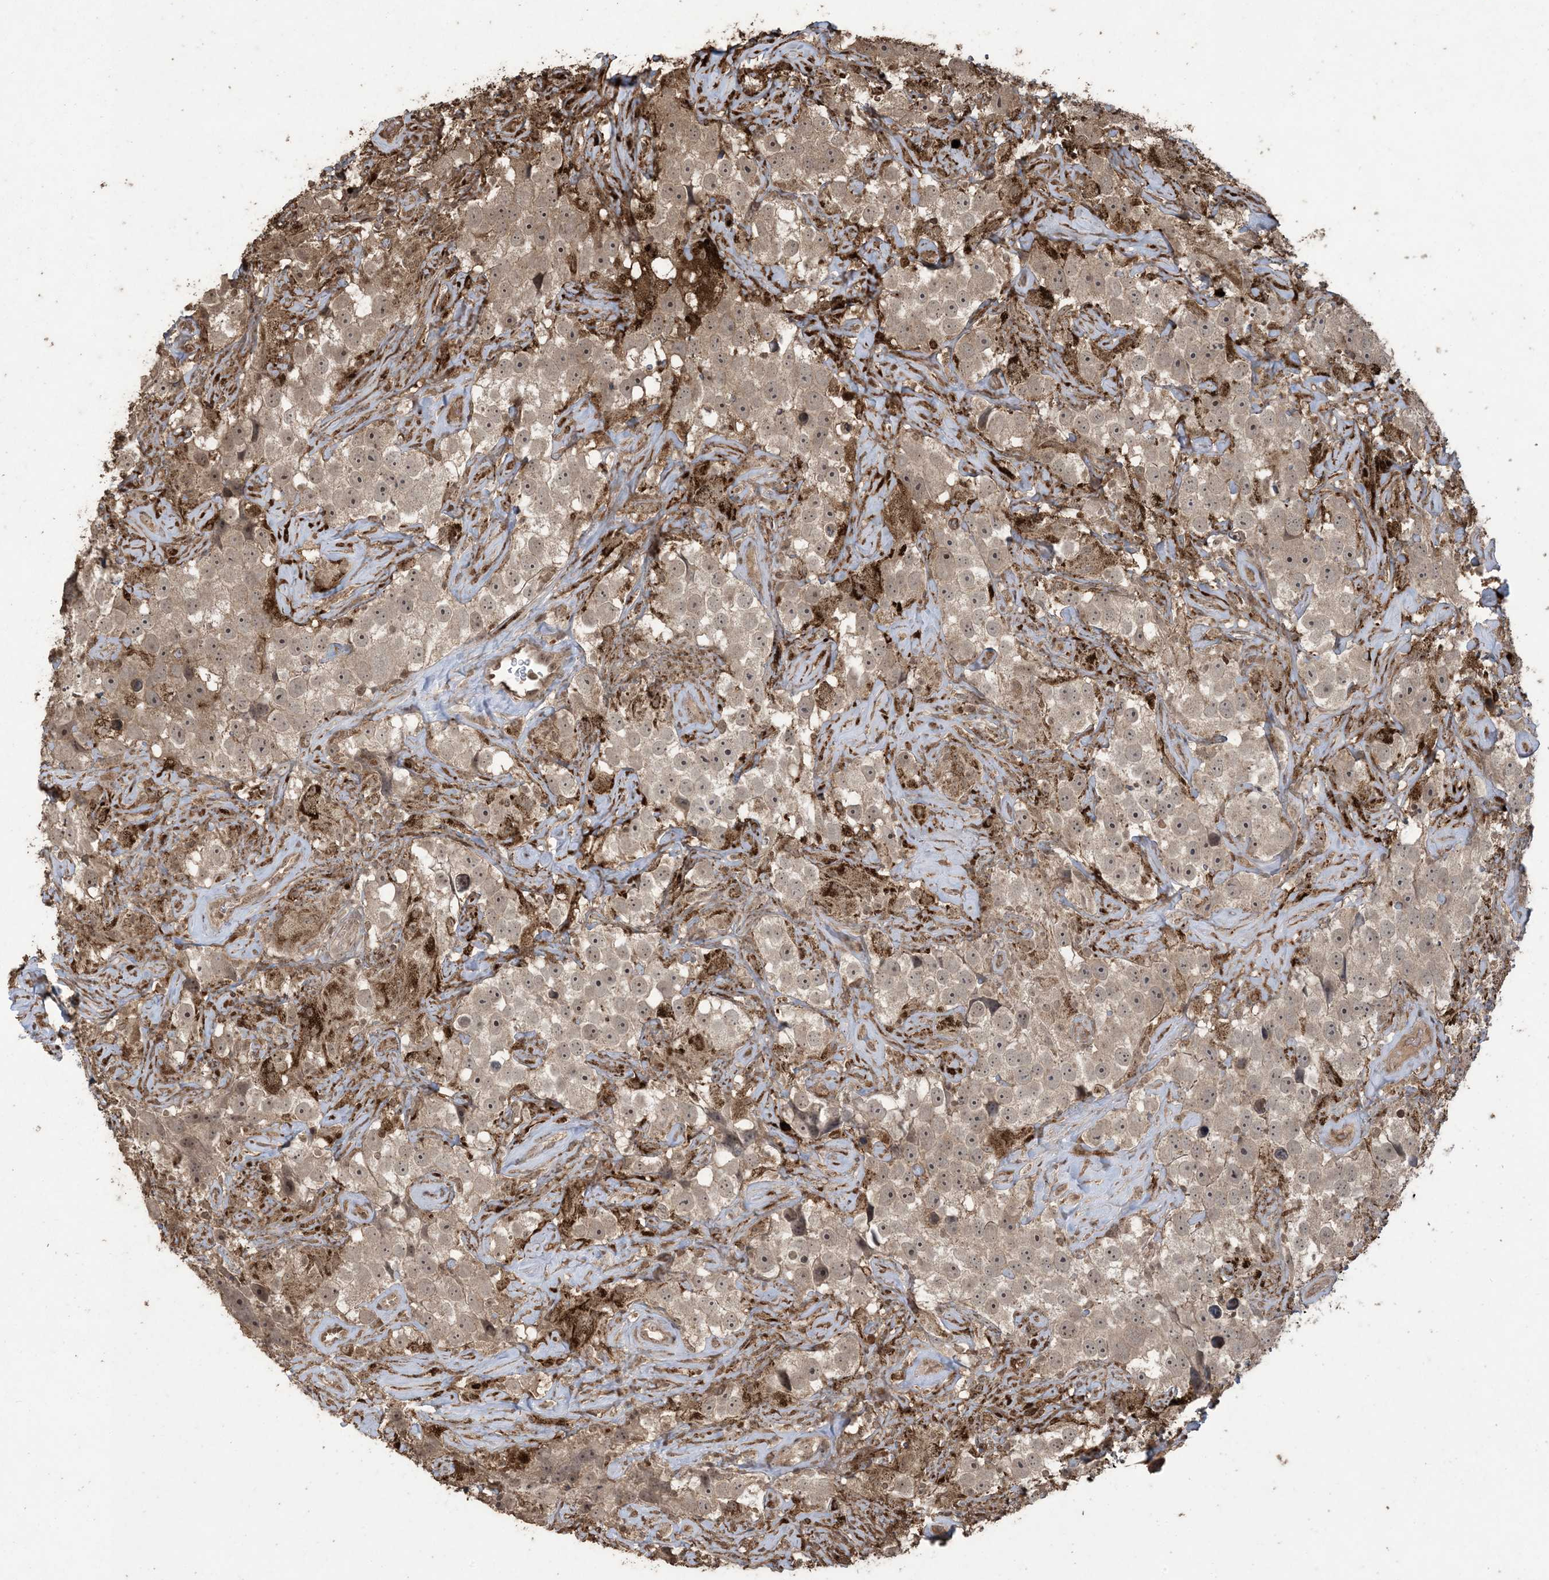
{"staining": {"intensity": "weak", "quantity": ">75%", "location": "cytoplasmic/membranous"}, "tissue": "testis cancer", "cell_type": "Tumor cells", "image_type": "cancer", "snomed": [{"axis": "morphology", "description": "Seminoma, NOS"}, {"axis": "topography", "description": "Testis"}], "caption": "Brown immunohistochemical staining in human testis cancer (seminoma) demonstrates weak cytoplasmic/membranous positivity in about >75% of tumor cells.", "gene": "EFCAB8", "patient": {"sex": "male", "age": 49}}